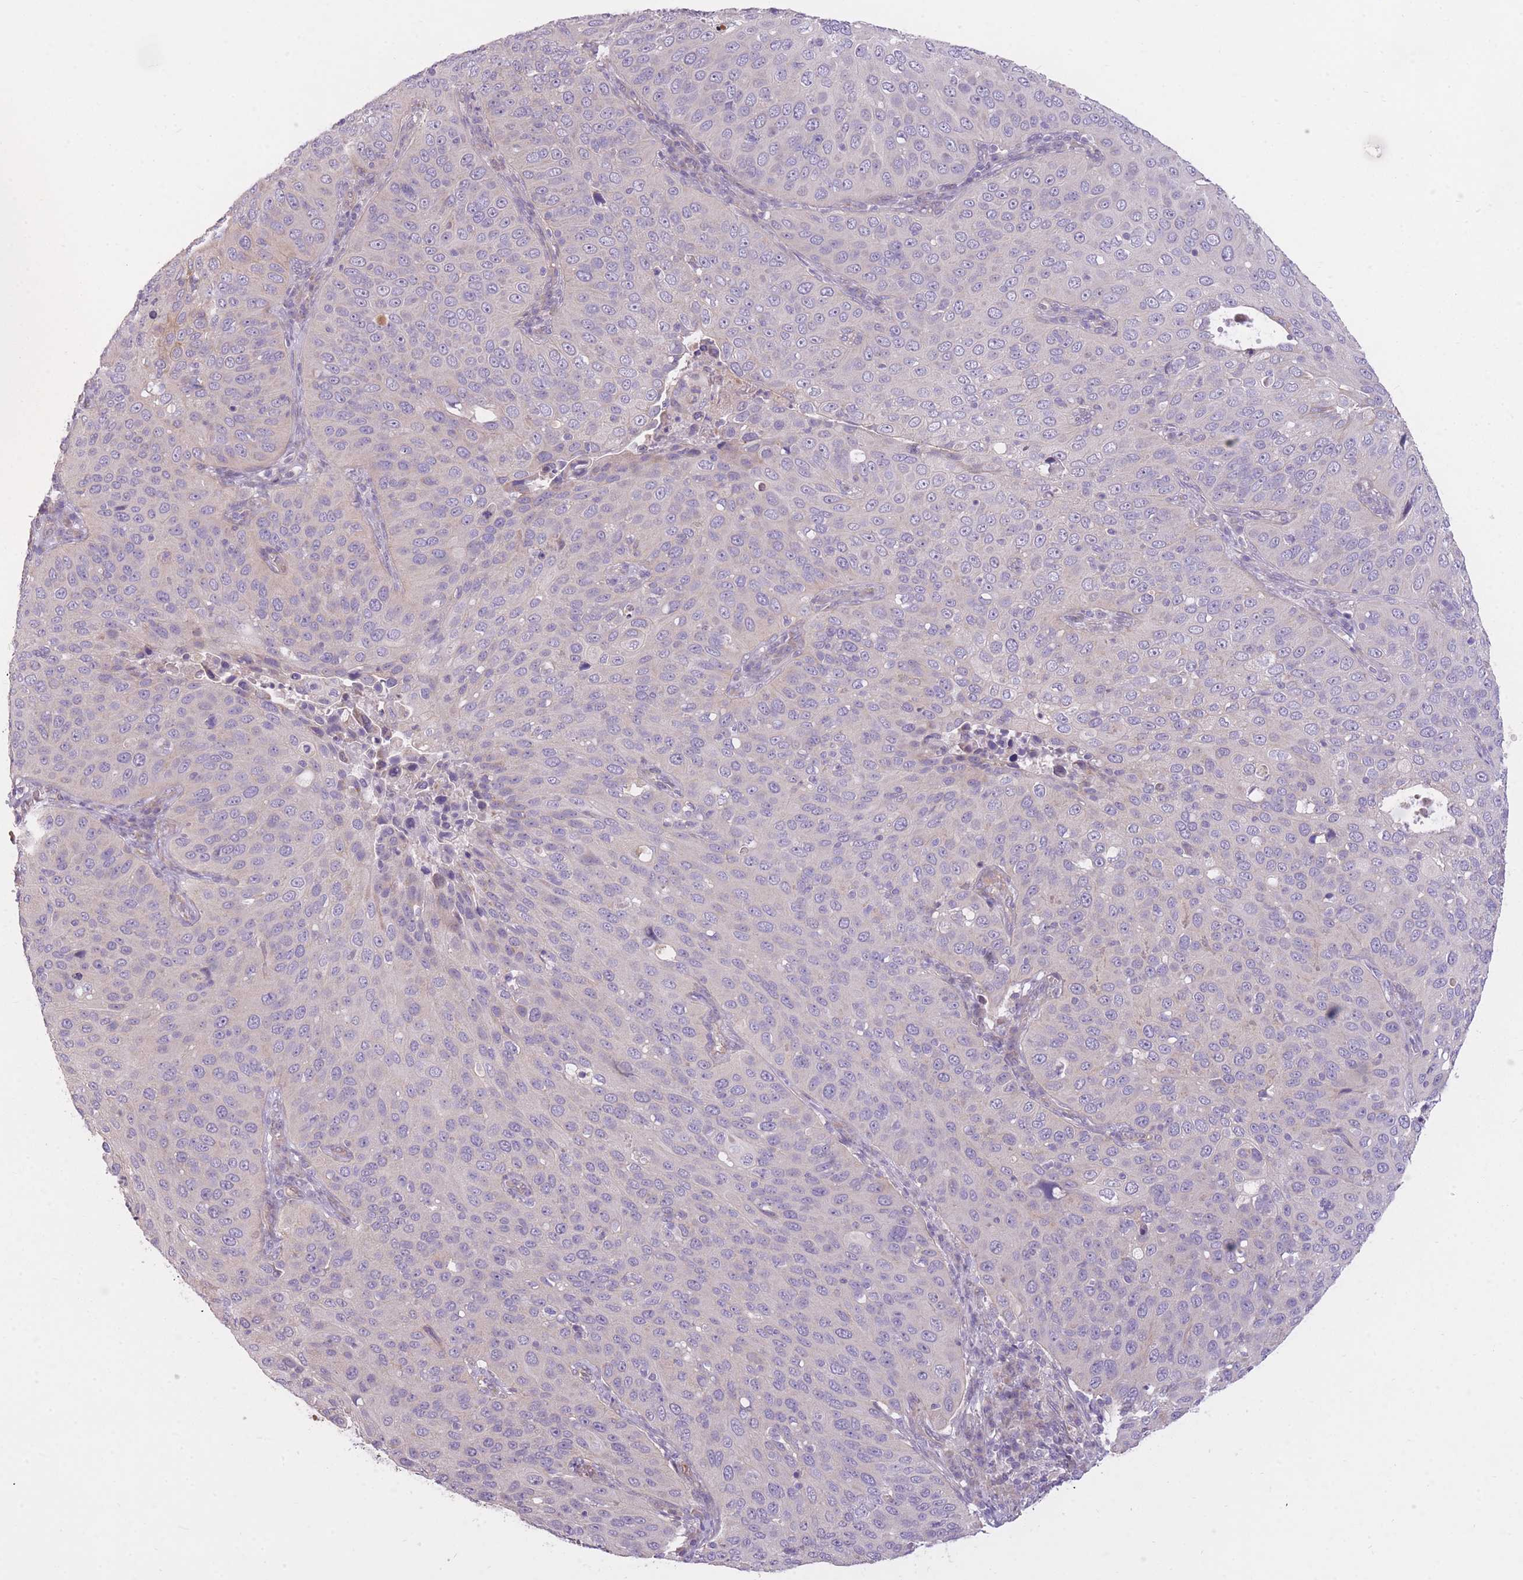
{"staining": {"intensity": "negative", "quantity": "none", "location": "none"}, "tissue": "cervical cancer", "cell_type": "Tumor cells", "image_type": "cancer", "snomed": [{"axis": "morphology", "description": "Squamous cell carcinoma, NOS"}, {"axis": "topography", "description": "Cervix"}], "caption": "The histopathology image demonstrates no staining of tumor cells in cervical squamous cell carcinoma.", "gene": "REV1", "patient": {"sex": "female", "age": 36}}